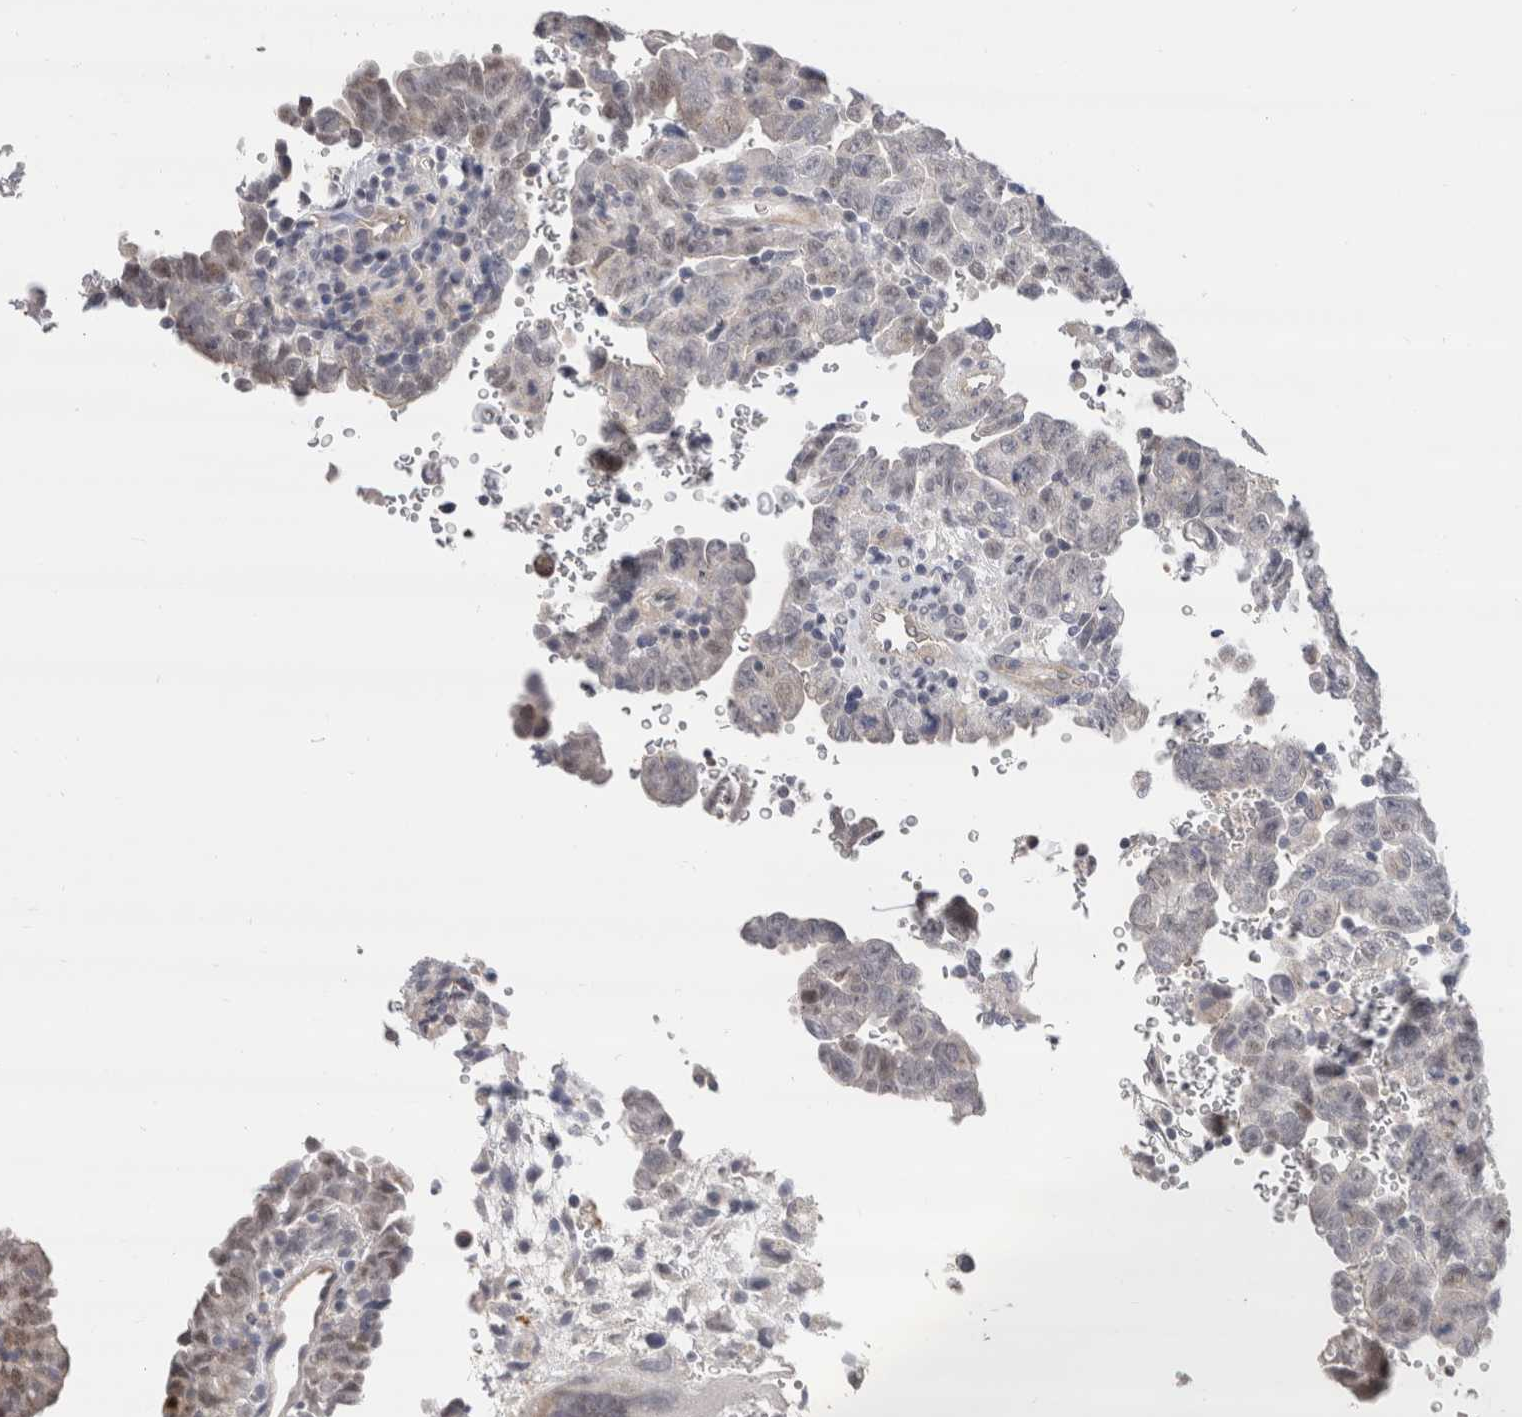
{"staining": {"intensity": "negative", "quantity": "none", "location": "none"}, "tissue": "testis cancer", "cell_type": "Tumor cells", "image_type": "cancer", "snomed": [{"axis": "morphology", "description": "Carcinoma, Embryonal, NOS"}, {"axis": "topography", "description": "Testis"}], "caption": "A high-resolution image shows immunohistochemistry (IHC) staining of embryonal carcinoma (testis), which demonstrates no significant expression in tumor cells.", "gene": "AFP", "patient": {"sex": "male", "age": 28}}